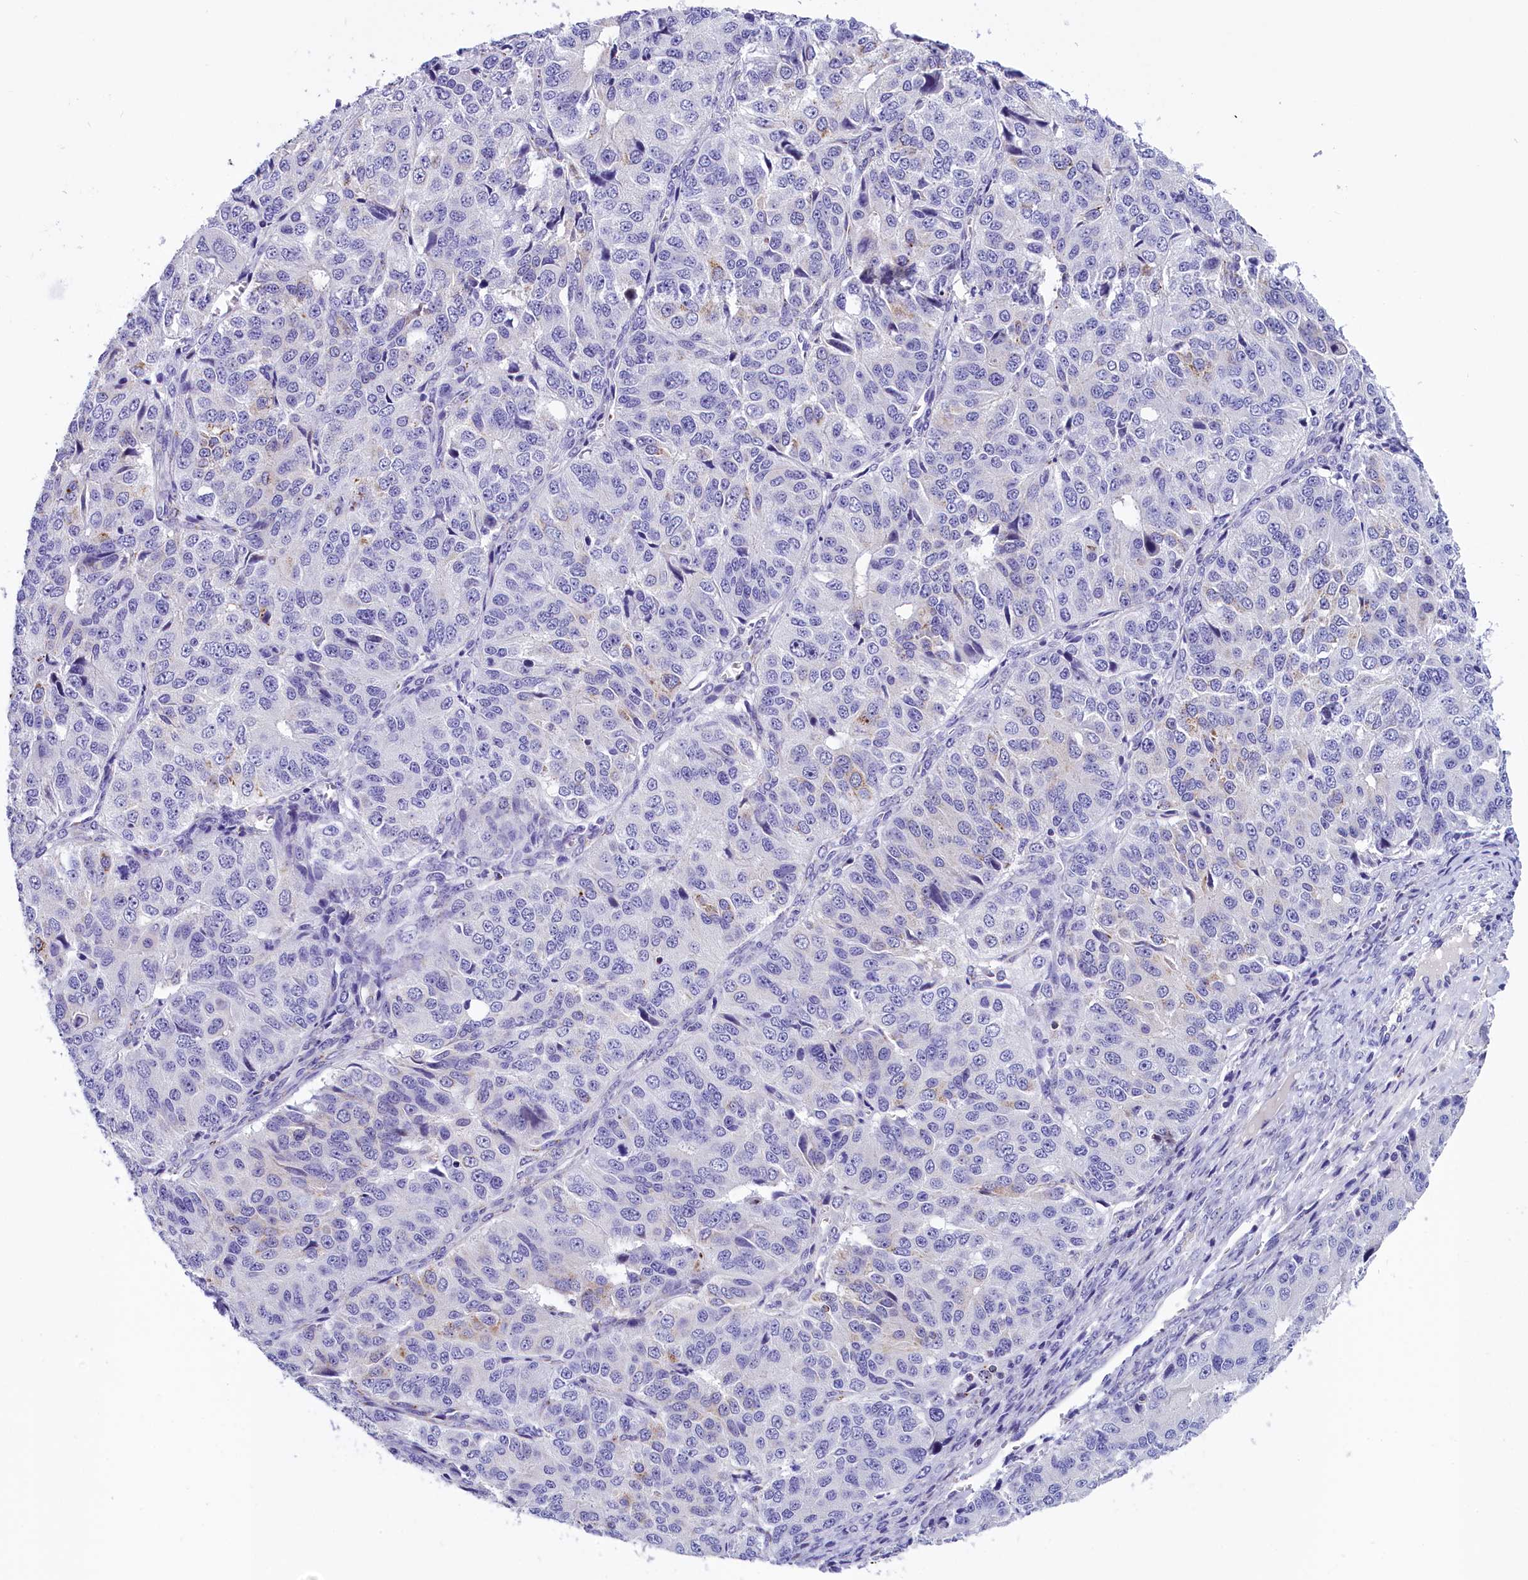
{"staining": {"intensity": "negative", "quantity": "none", "location": "none"}, "tissue": "ovarian cancer", "cell_type": "Tumor cells", "image_type": "cancer", "snomed": [{"axis": "morphology", "description": "Carcinoma, endometroid"}, {"axis": "topography", "description": "Ovary"}], "caption": "IHC of ovarian cancer (endometroid carcinoma) displays no staining in tumor cells. The staining was performed using DAB to visualize the protein expression in brown, while the nuclei were stained in blue with hematoxylin (Magnification: 20x).", "gene": "ABAT", "patient": {"sex": "female", "age": 51}}